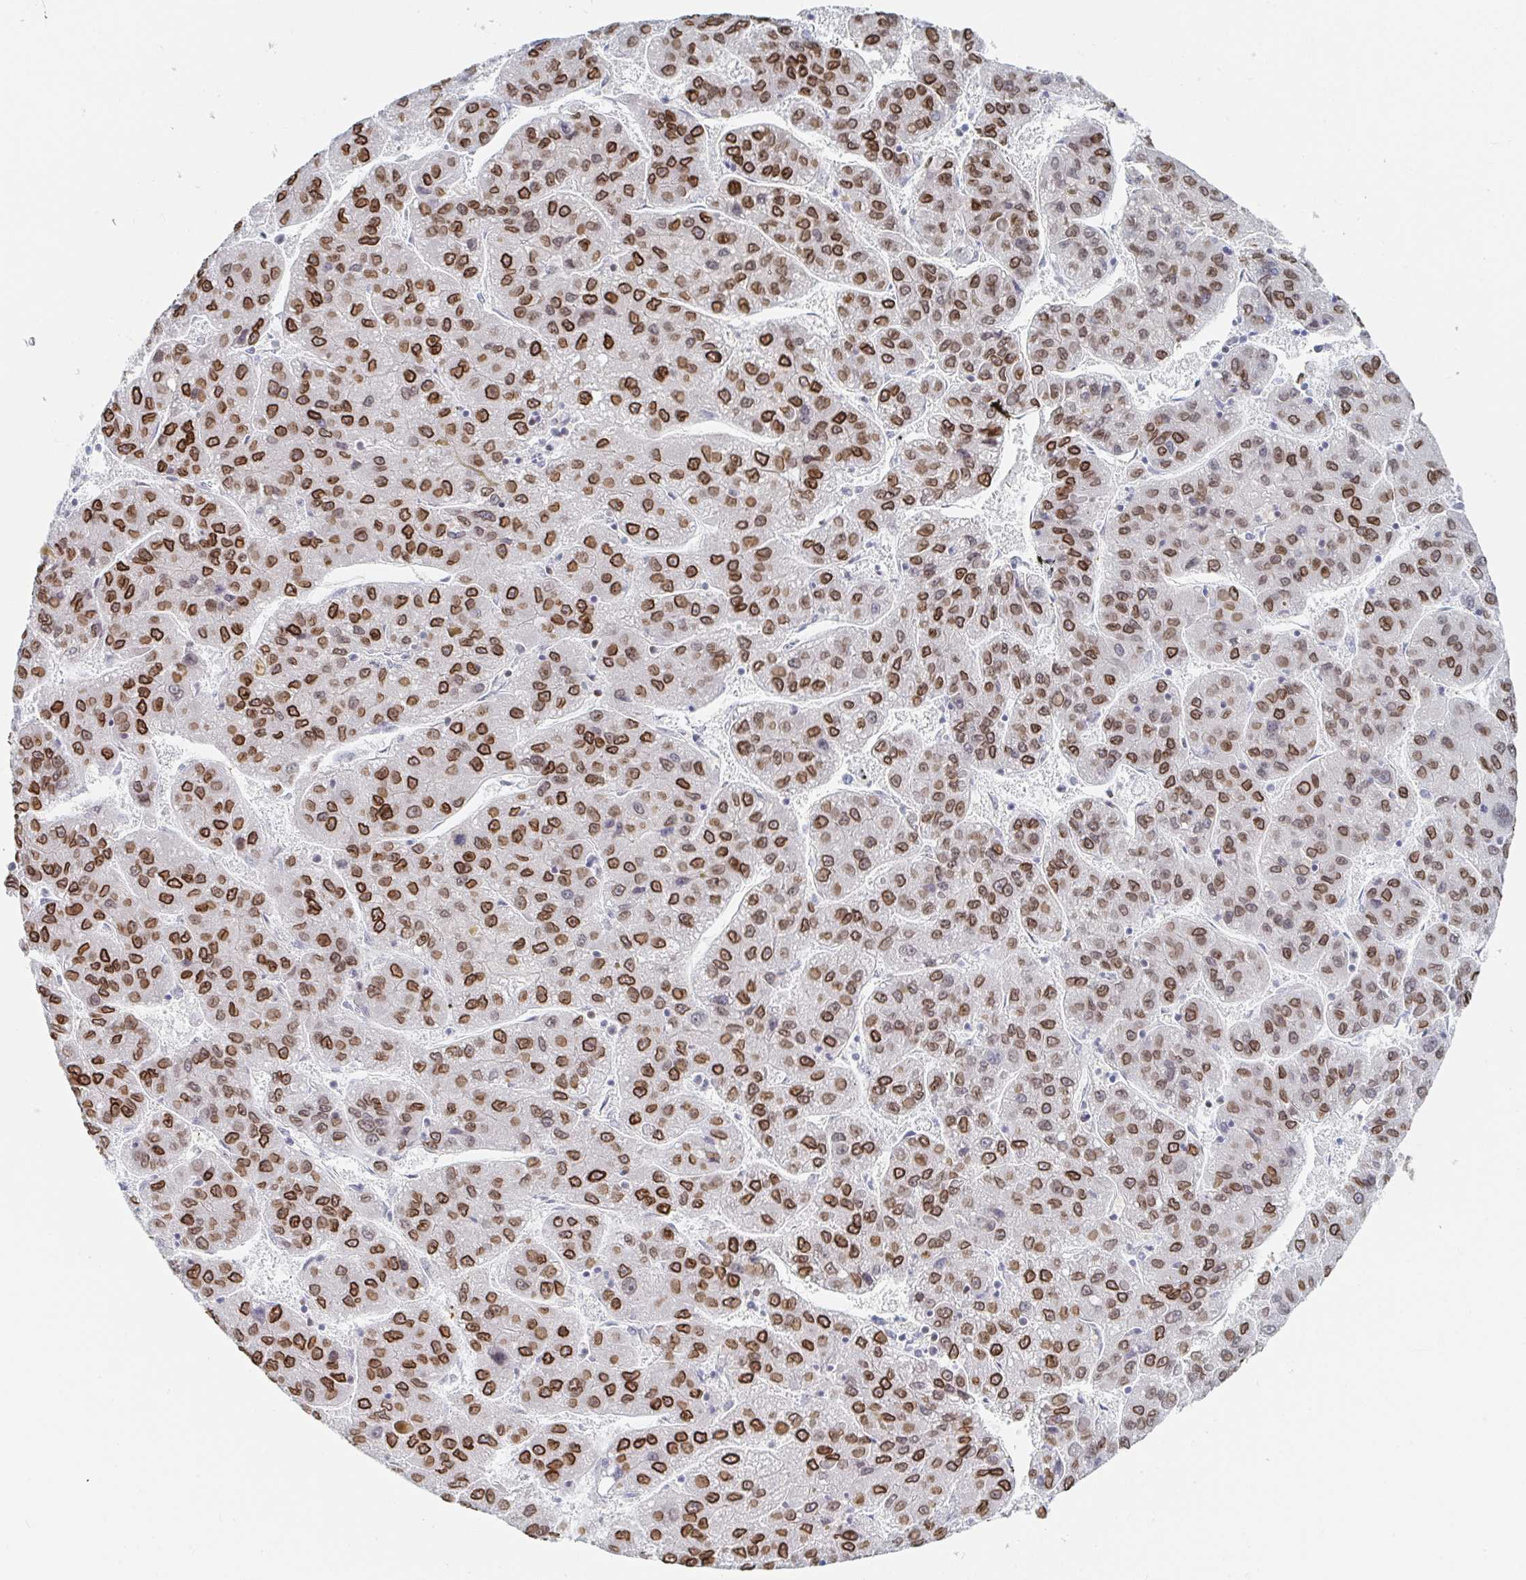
{"staining": {"intensity": "strong", "quantity": ">75%", "location": "nuclear"}, "tissue": "liver cancer", "cell_type": "Tumor cells", "image_type": "cancer", "snomed": [{"axis": "morphology", "description": "Carcinoma, Hepatocellular, NOS"}, {"axis": "topography", "description": "Liver"}], "caption": "Strong nuclear expression is seen in approximately >75% of tumor cells in liver hepatocellular carcinoma.", "gene": "CHD2", "patient": {"sex": "female", "age": 82}}